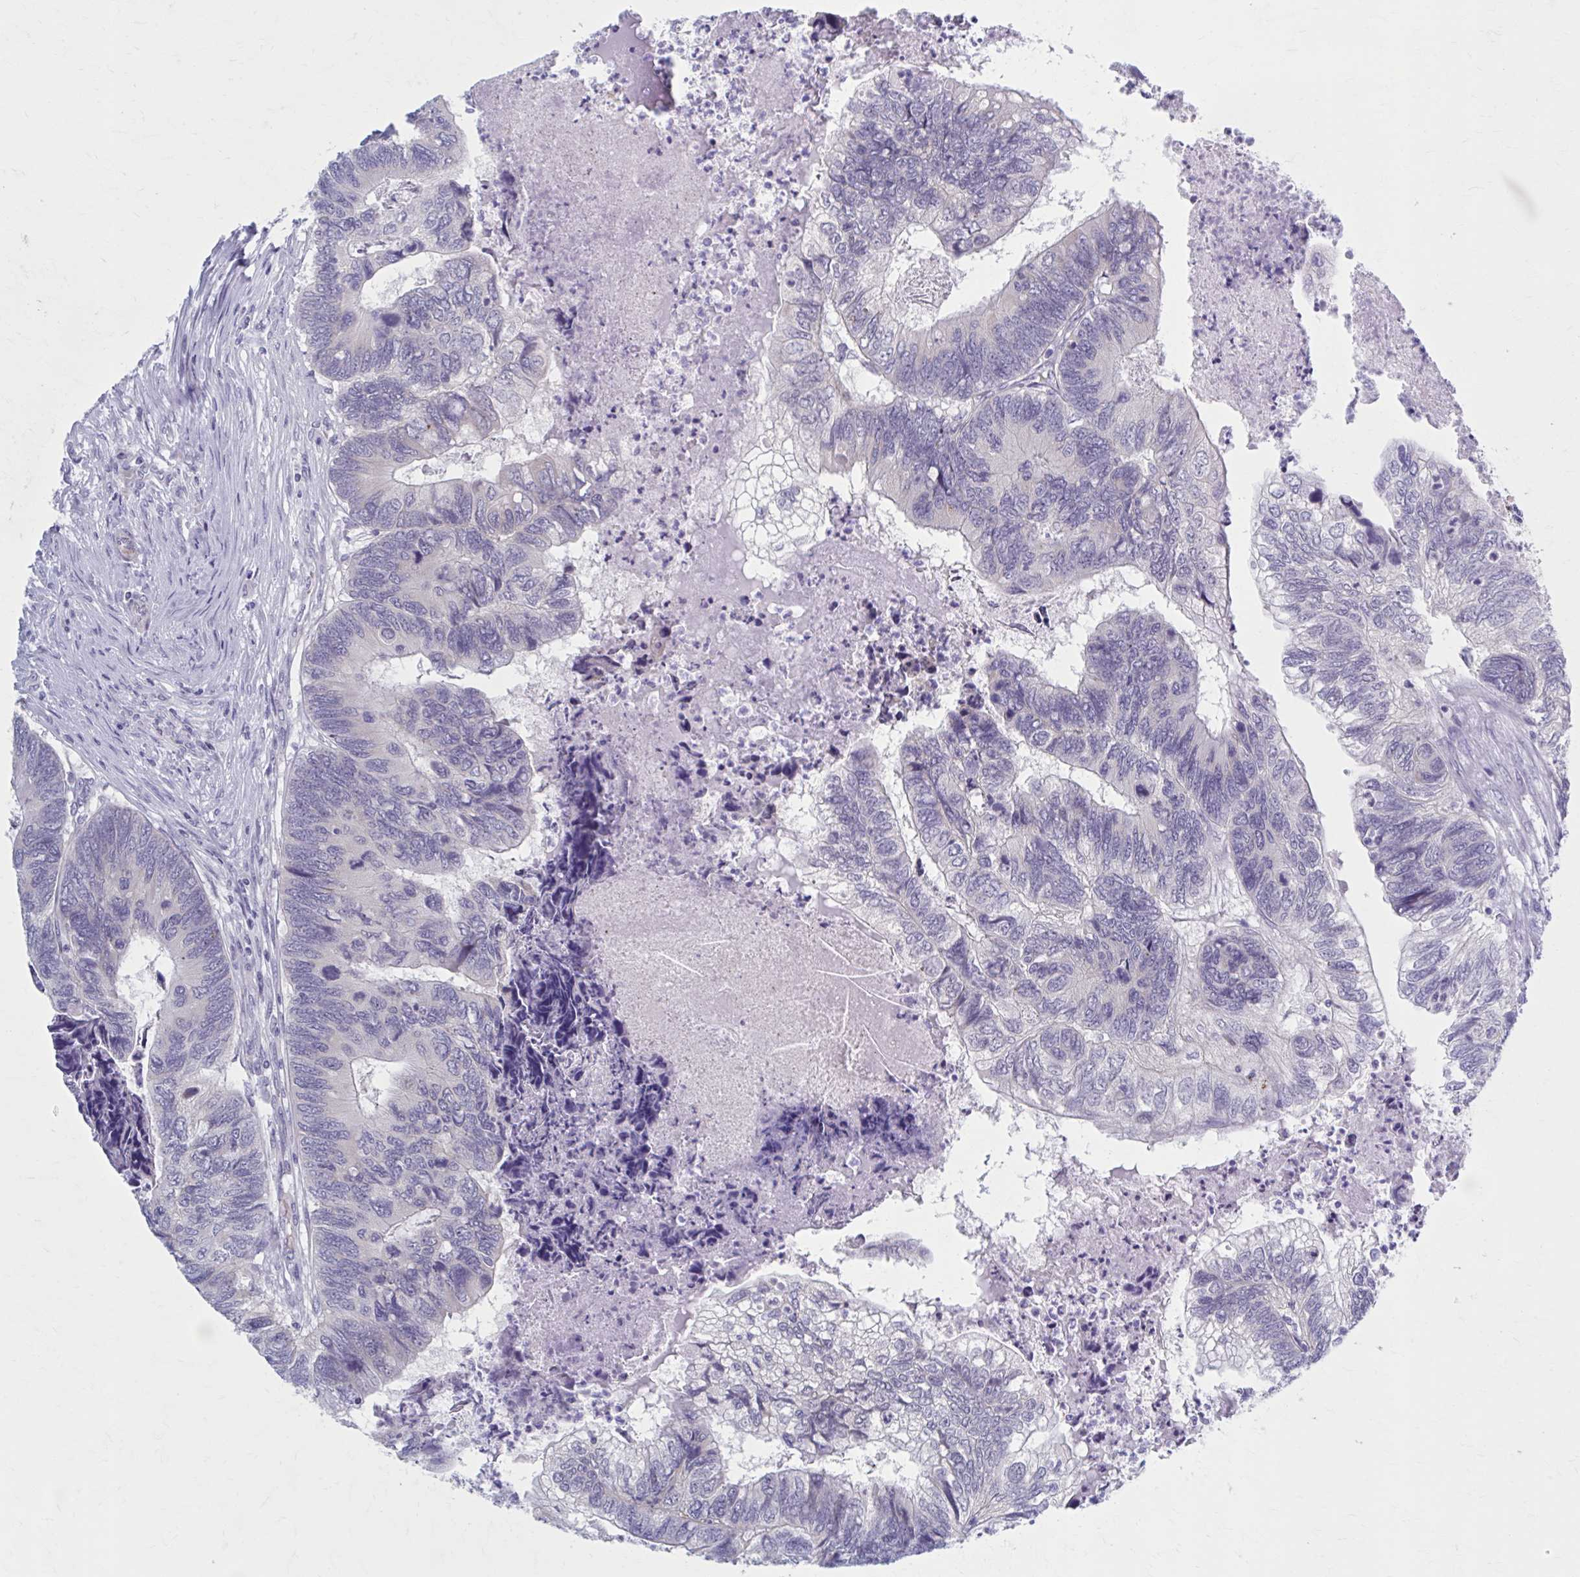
{"staining": {"intensity": "negative", "quantity": "none", "location": "none"}, "tissue": "colorectal cancer", "cell_type": "Tumor cells", "image_type": "cancer", "snomed": [{"axis": "morphology", "description": "Adenocarcinoma, NOS"}, {"axis": "topography", "description": "Colon"}], "caption": "IHC of human colorectal cancer reveals no staining in tumor cells.", "gene": "CCDC105", "patient": {"sex": "female", "age": 67}}